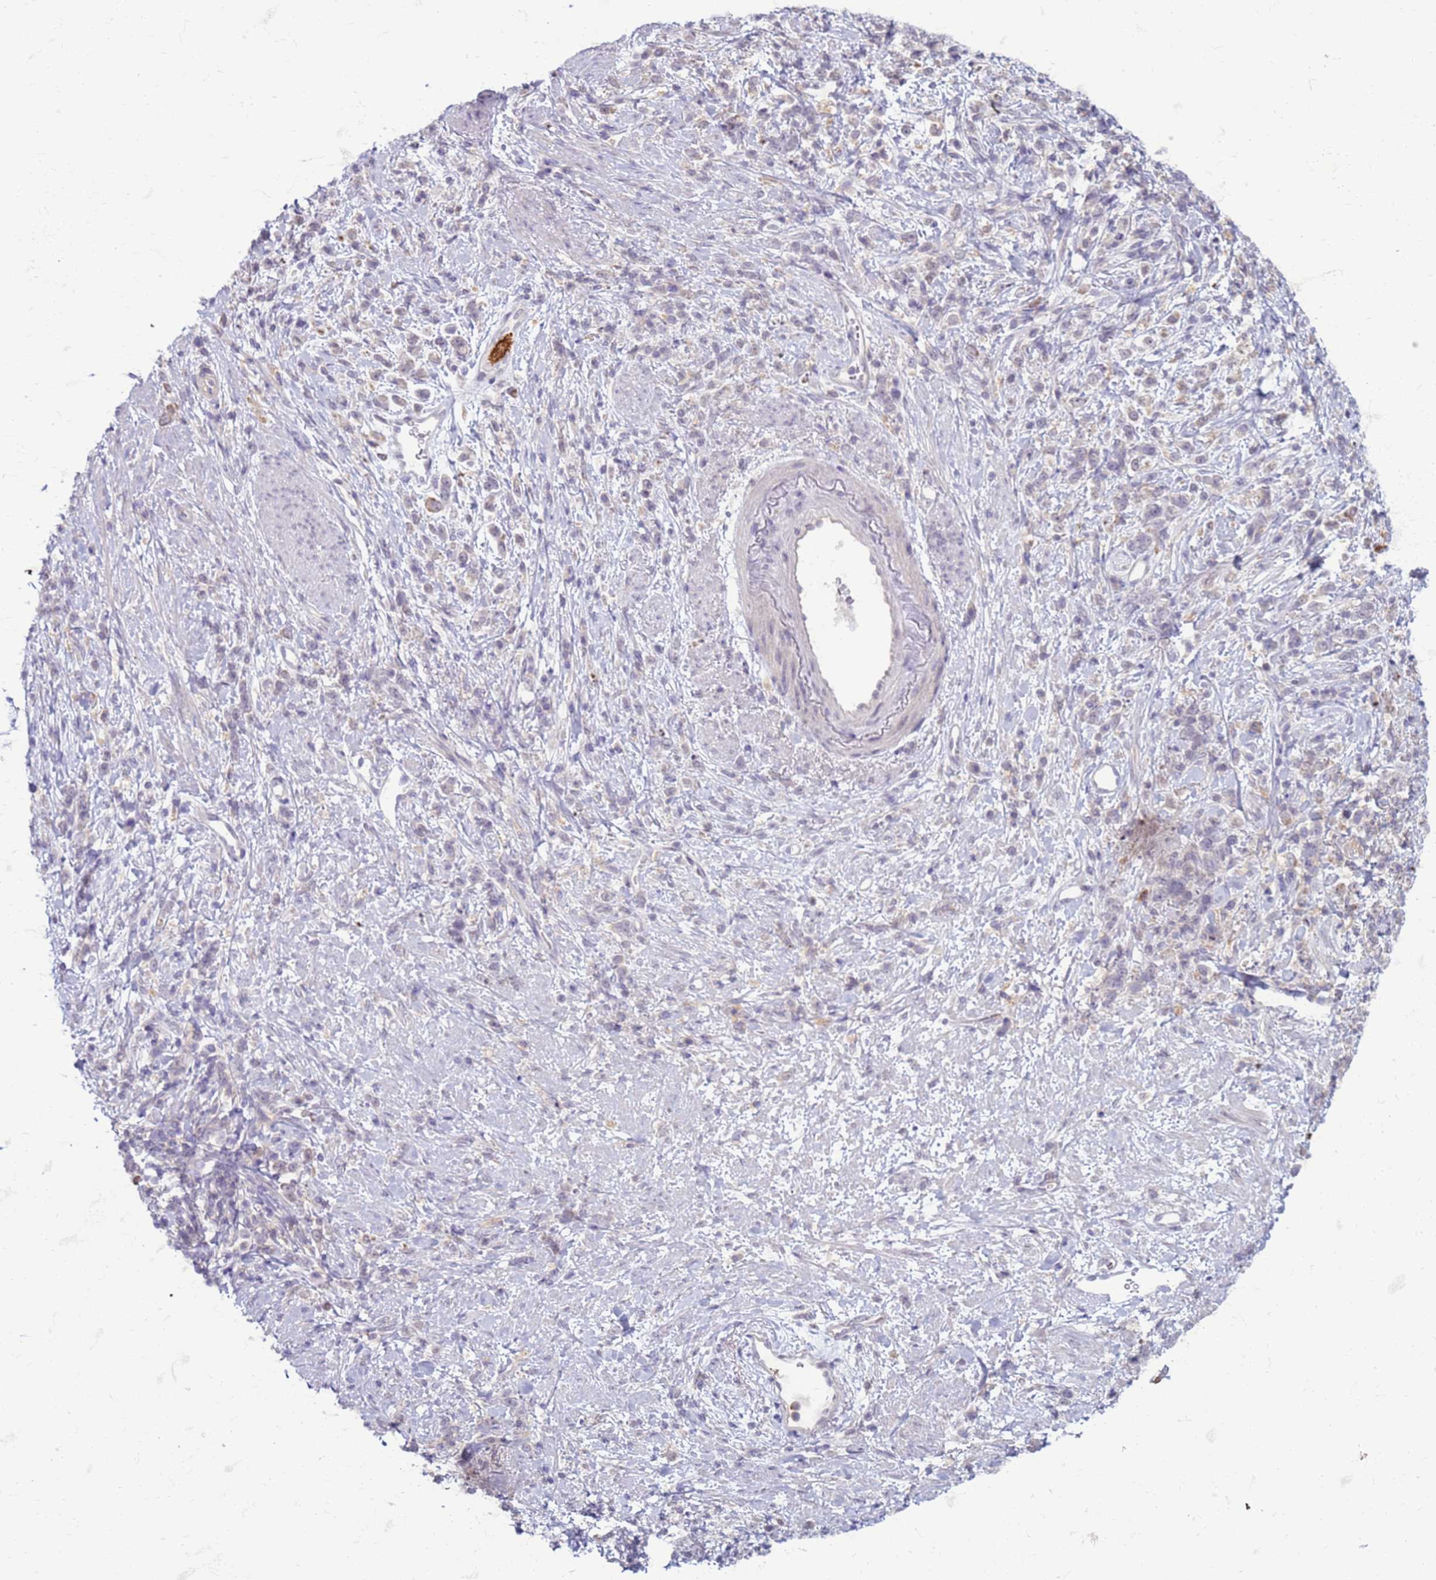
{"staining": {"intensity": "negative", "quantity": "none", "location": "none"}, "tissue": "stomach cancer", "cell_type": "Tumor cells", "image_type": "cancer", "snomed": [{"axis": "morphology", "description": "Adenocarcinoma, NOS"}, {"axis": "topography", "description": "Stomach"}], "caption": "DAB immunohistochemical staining of human stomach cancer (adenocarcinoma) demonstrates no significant expression in tumor cells.", "gene": "SLC15A3", "patient": {"sex": "female", "age": 60}}